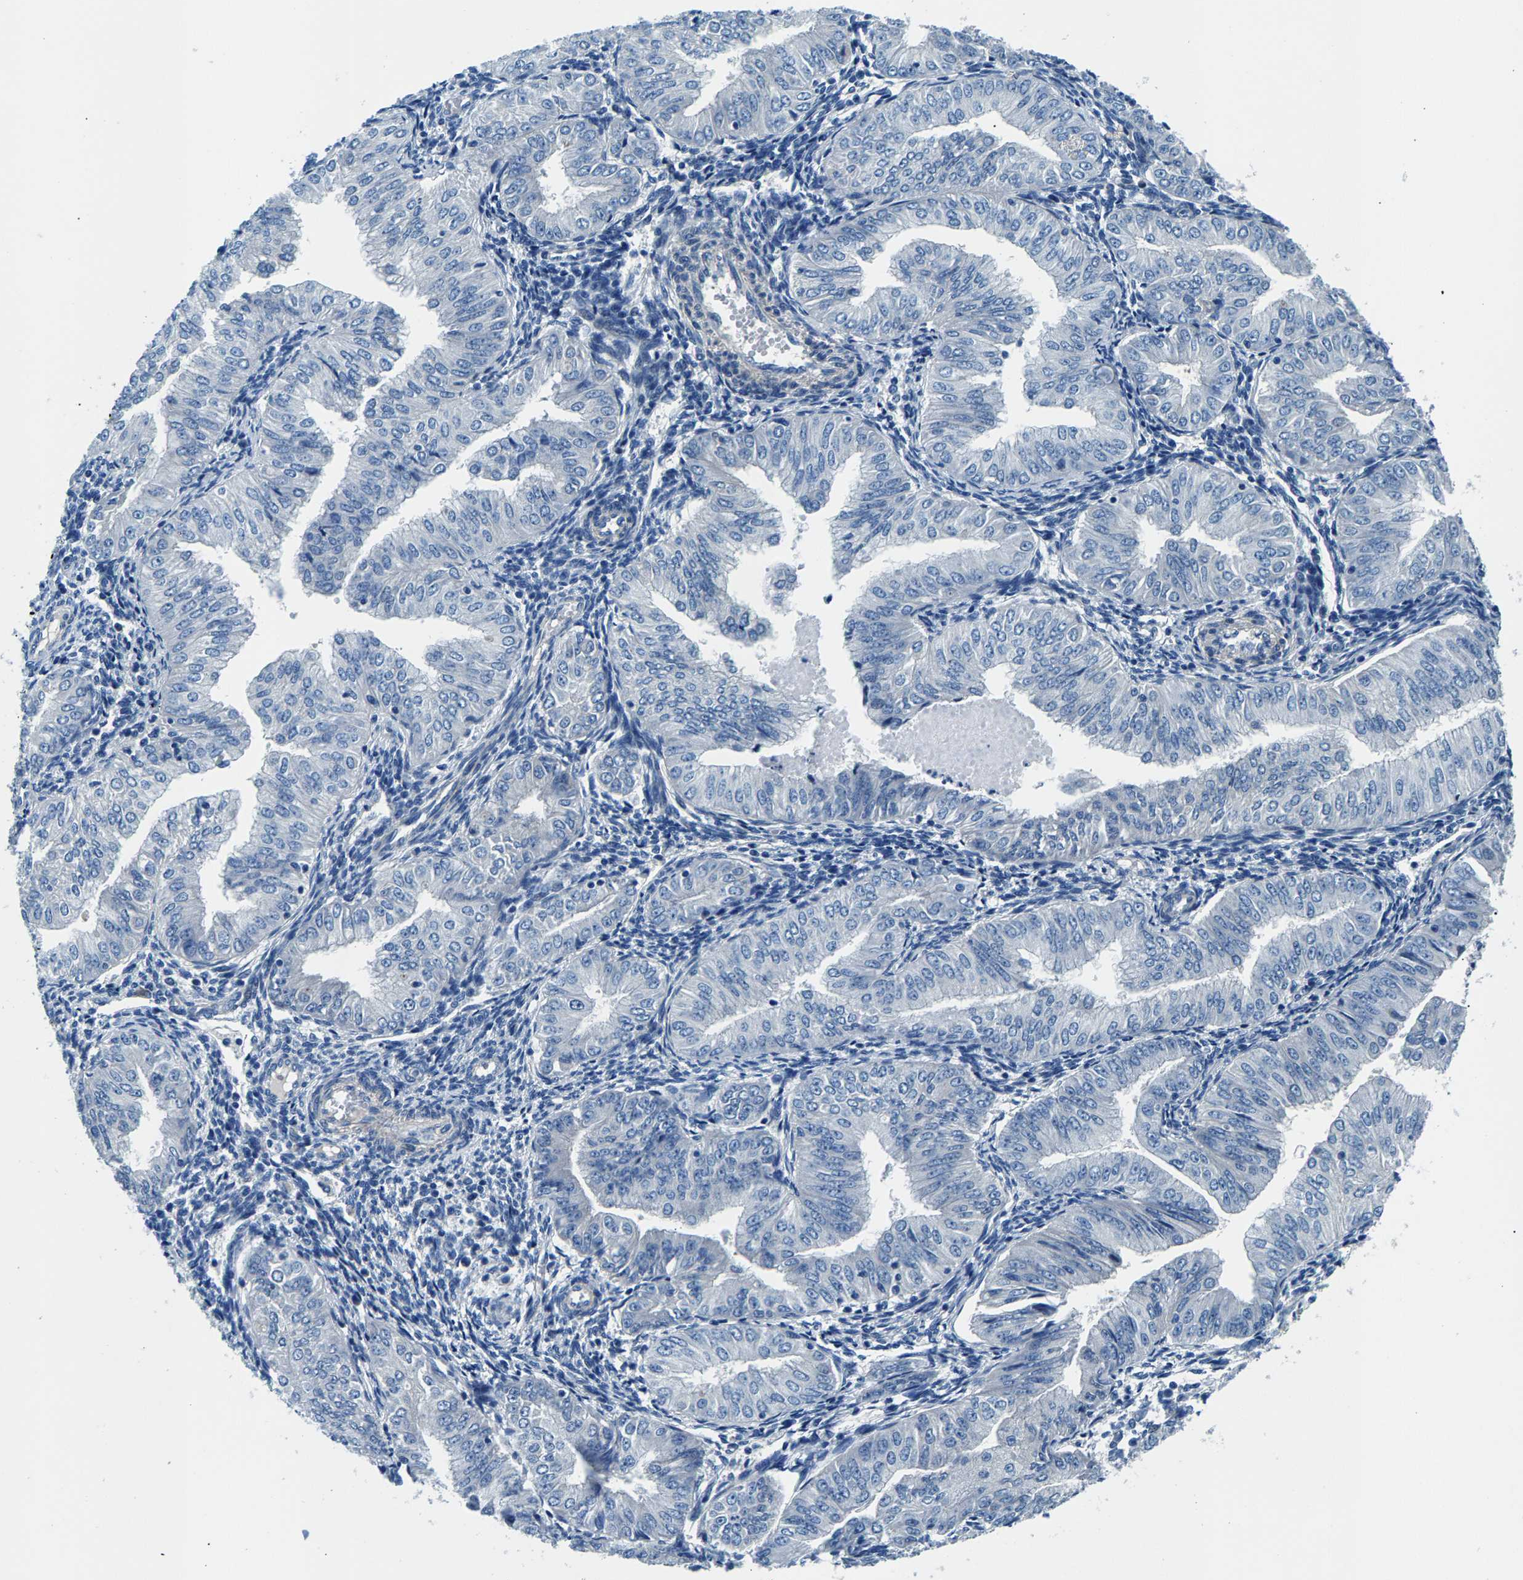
{"staining": {"intensity": "negative", "quantity": "none", "location": "none"}, "tissue": "endometrial cancer", "cell_type": "Tumor cells", "image_type": "cancer", "snomed": [{"axis": "morphology", "description": "Normal tissue, NOS"}, {"axis": "morphology", "description": "Adenocarcinoma, NOS"}, {"axis": "topography", "description": "Endometrium"}], "caption": "Endometrial cancer was stained to show a protein in brown. There is no significant positivity in tumor cells.", "gene": "CDRT4", "patient": {"sex": "female", "age": 53}}